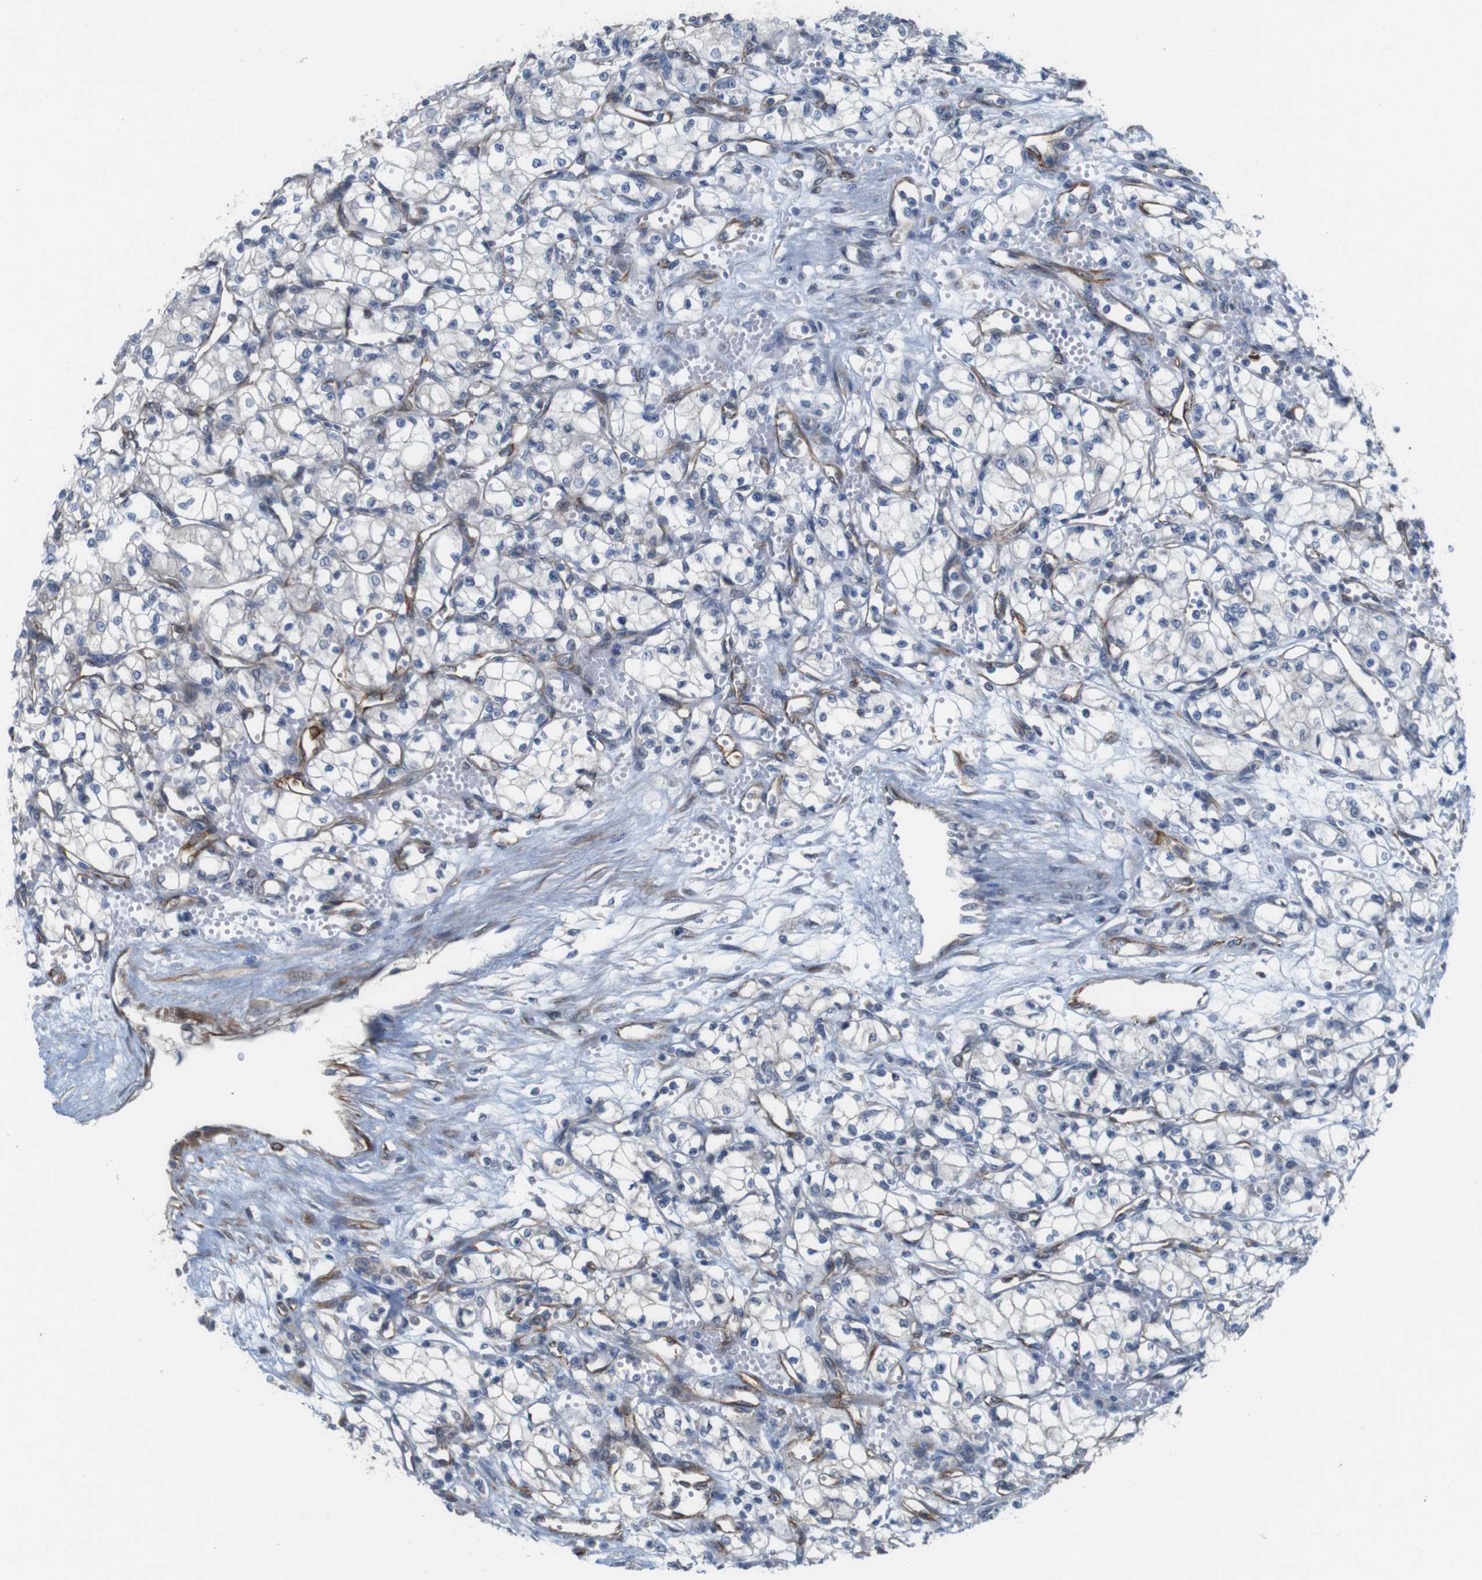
{"staining": {"intensity": "negative", "quantity": "none", "location": "none"}, "tissue": "renal cancer", "cell_type": "Tumor cells", "image_type": "cancer", "snomed": [{"axis": "morphology", "description": "Normal tissue, NOS"}, {"axis": "morphology", "description": "Adenocarcinoma, NOS"}, {"axis": "topography", "description": "Kidney"}], "caption": "An immunohistochemistry (IHC) histopathology image of adenocarcinoma (renal) is shown. There is no staining in tumor cells of adenocarcinoma (renal).", "gene": "JPH1", "patient": {"sex": "male", "age": 59}}